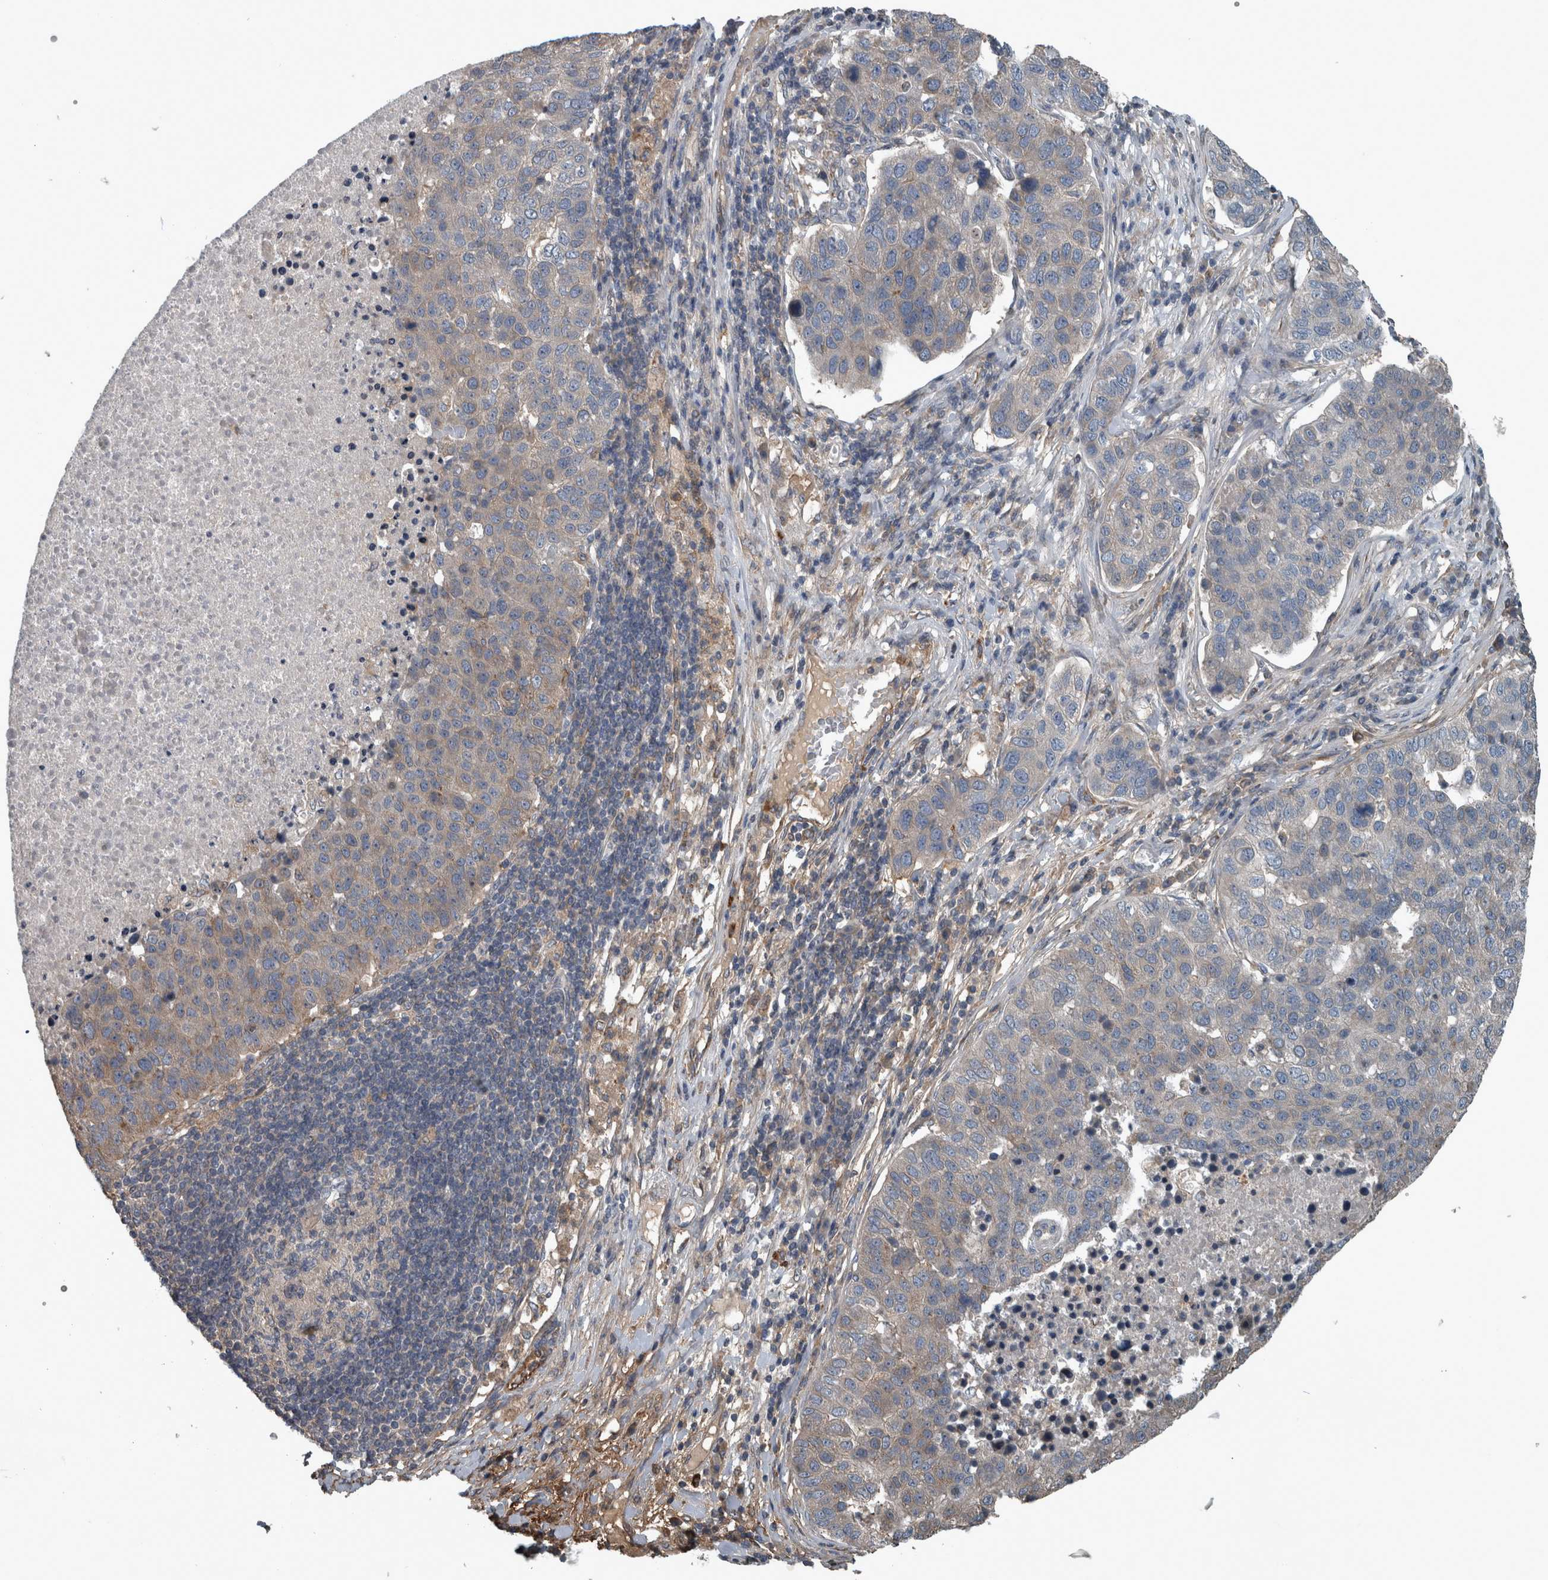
{"staining": {"intensity": "weak", "quantity": "<25%", "location": "cytoplasmic/membranous"}, "tissue": "pancreatic cancer", "cell_type": "Tumor cells", "image_type": "cancer", "snomed": [{"axis": "morphology", "description": "Adenocarcinoma, NOS"}, {"axis": "topography", "description": "Pancreas"}], "caption": "A high-resolution micrograph shows immunohistochemistry staining of pancreatic adenocarcinoma, which demonstrates no significant staining in tumor cells.", "gene": "EXOC8", "patient": {"sex": "female", "age": 61}}